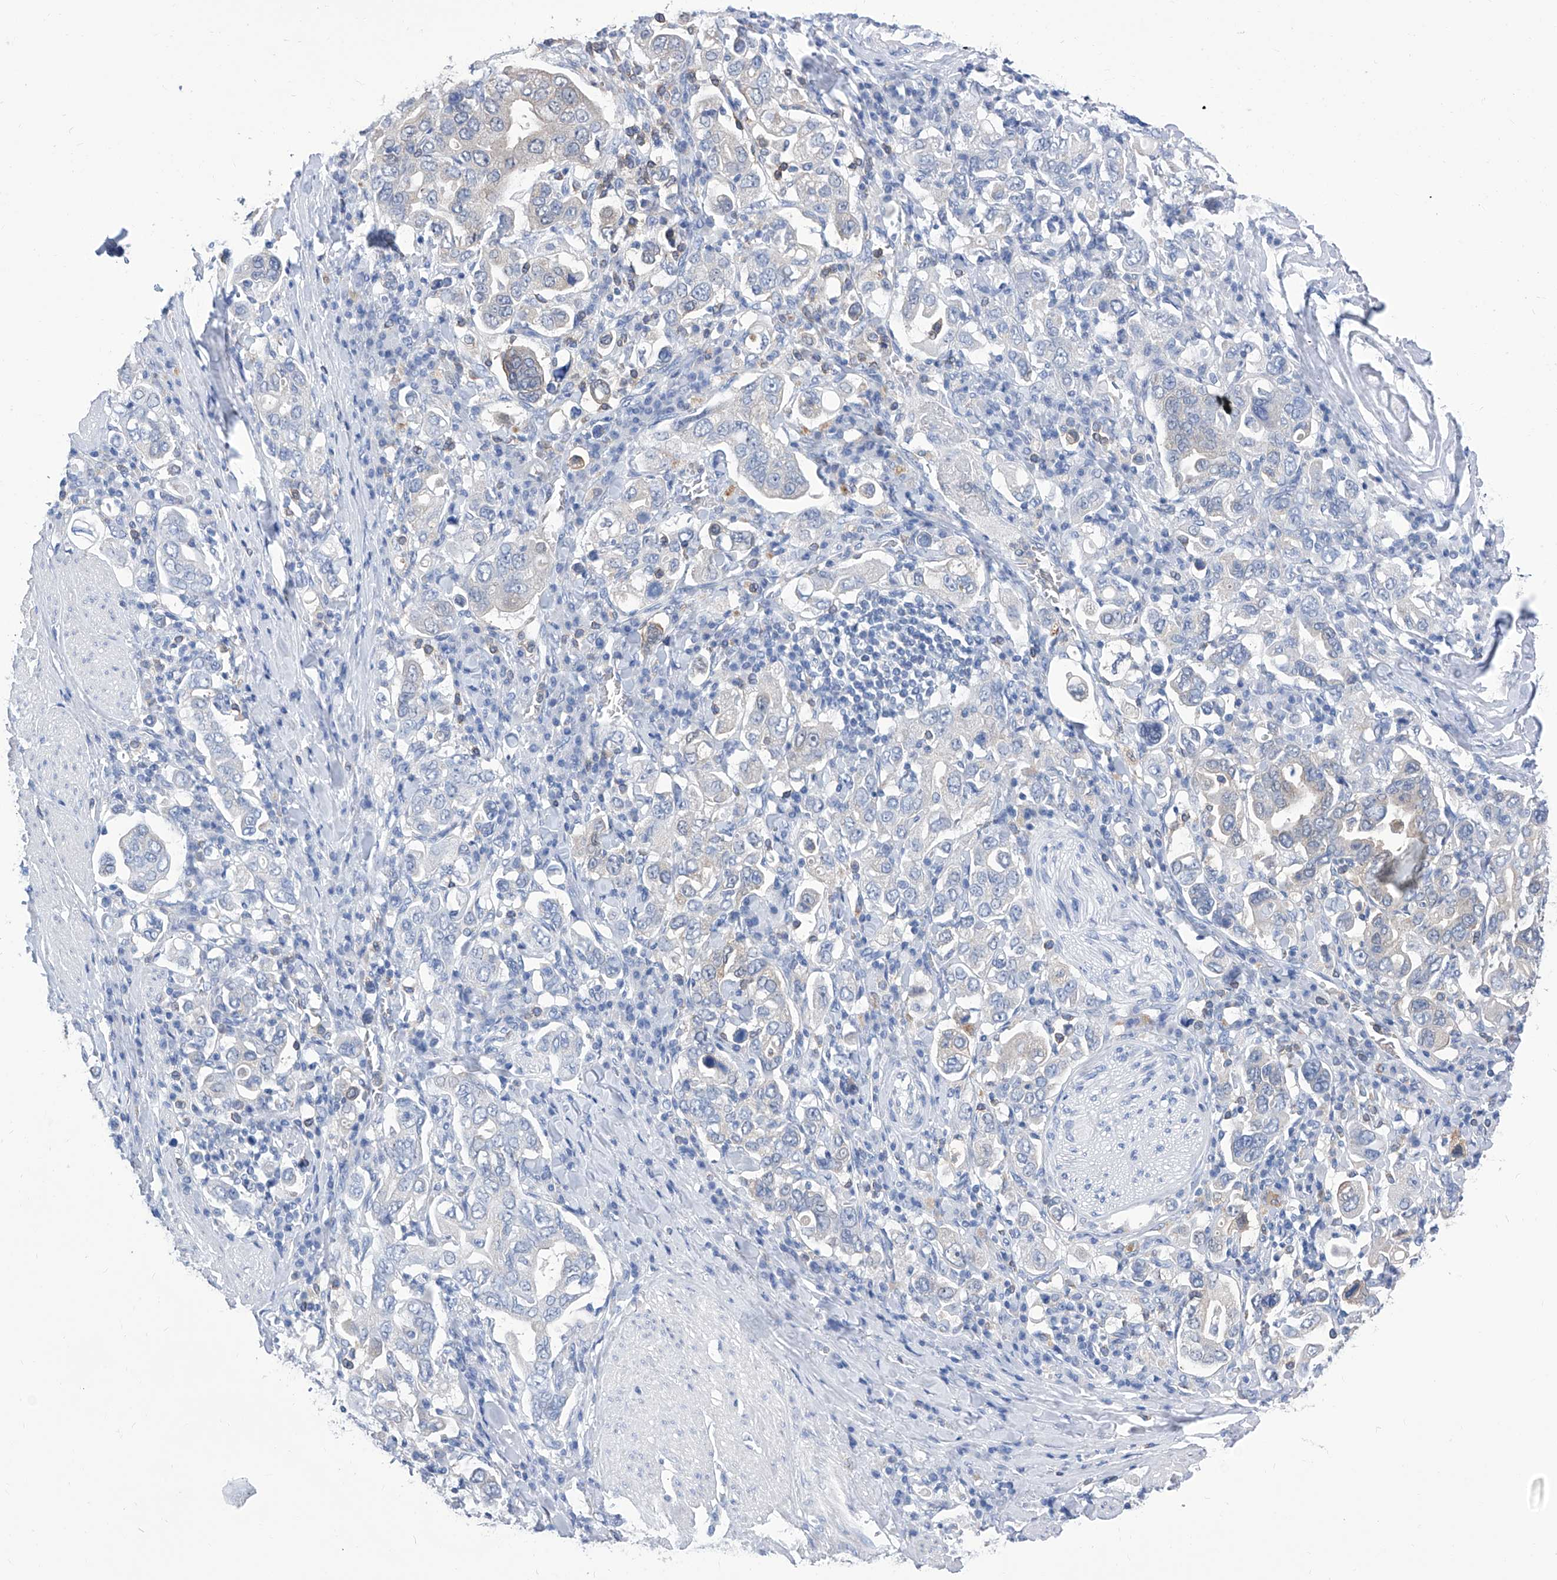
{"staining": {"intensity": "negative", "quantity": "none", "location": "none"}, "tissue": "stomach cancer", "cell_type": "Tumor cells", "image_type": "cancer", "snomed": [{"axis": "morphology", "description": "Adenocarcinoma, NOS"}, {"axis": "topography", "description": "Stomach, upper"}], "caption": "This is an immunohistochemistry (IHC) histopathology image of stomach cancer (adenocarcinoma). There is no expression in tumor cells.", "gene": "IMPA2", "patient": {"sex": "male", "age": 62}}